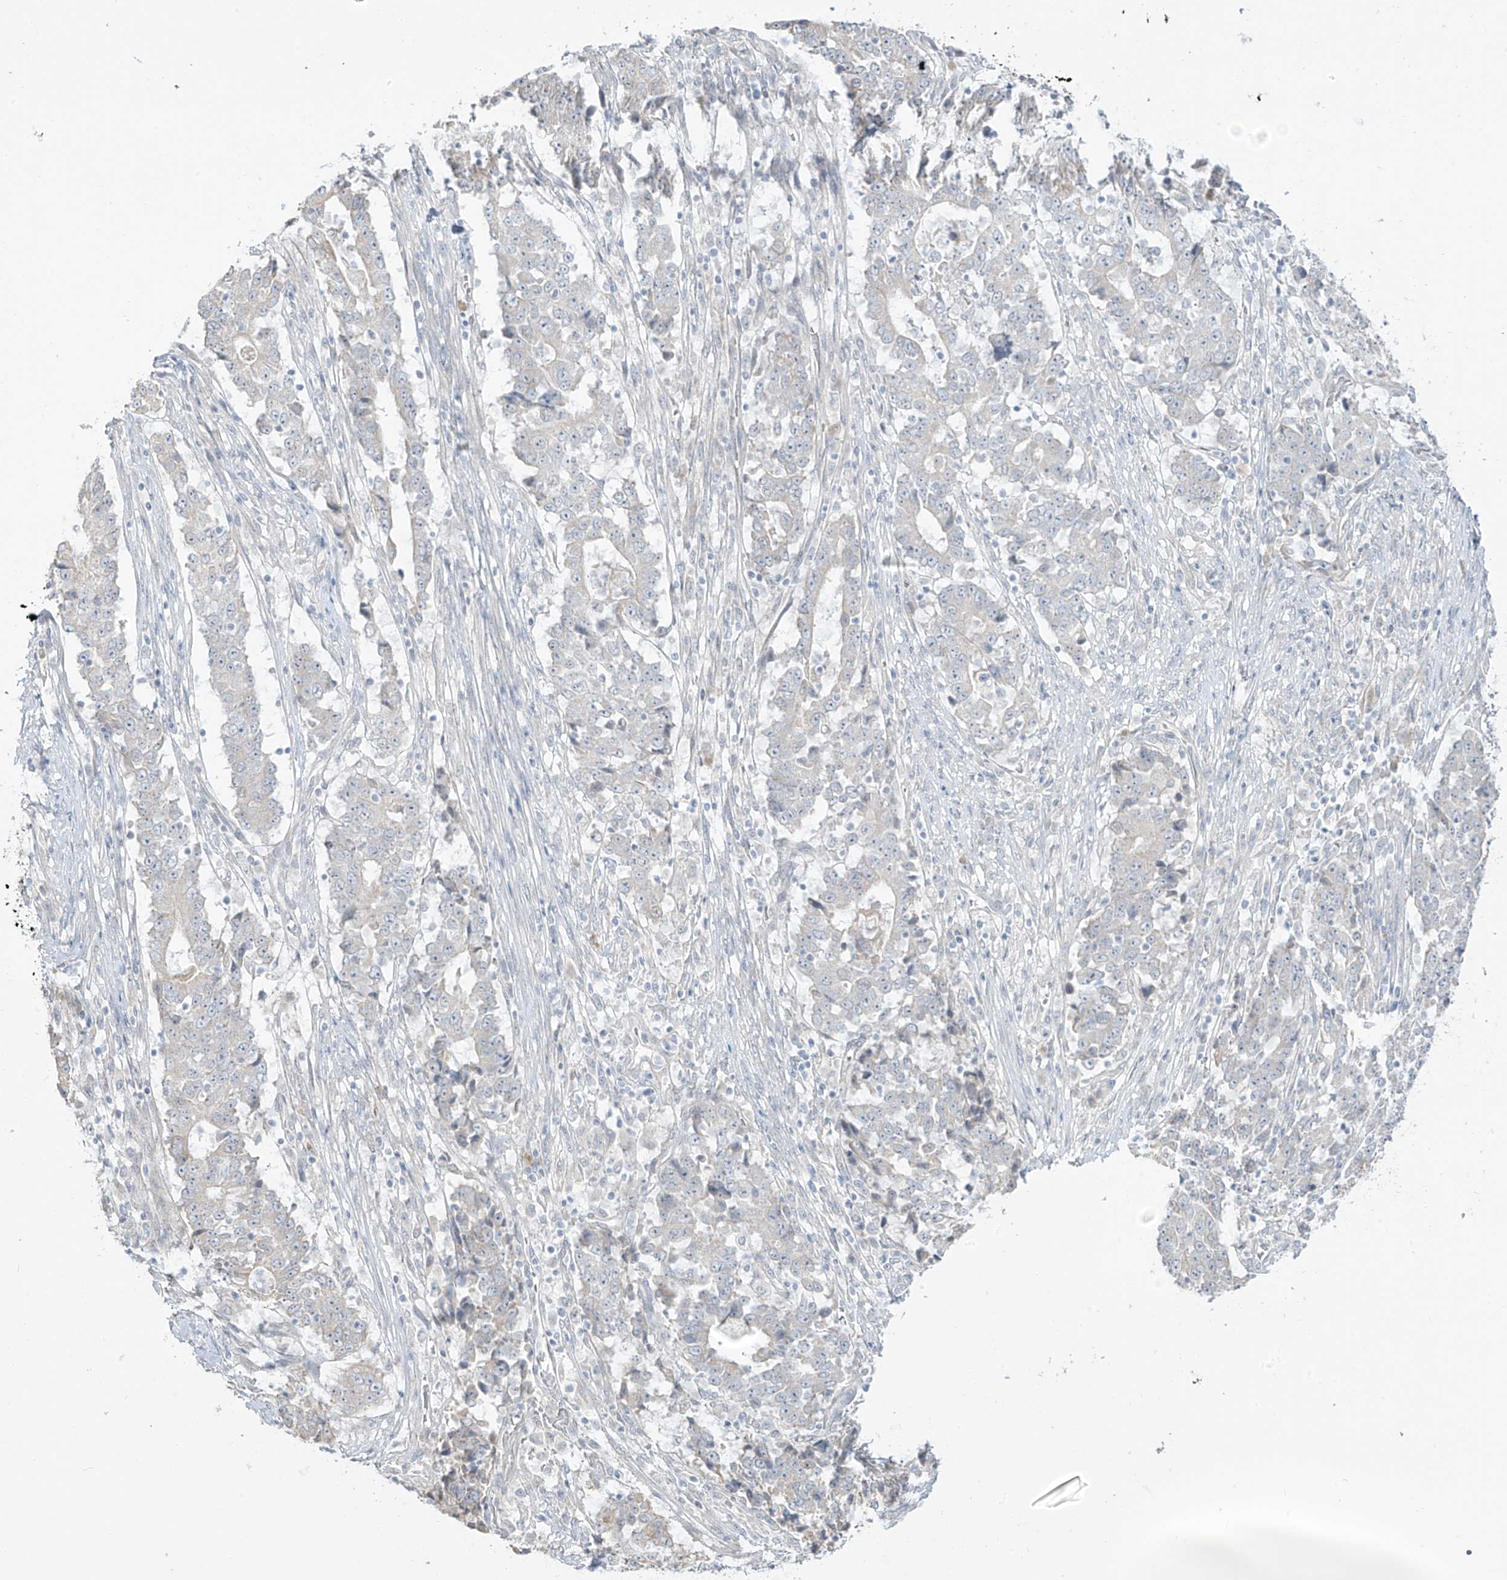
{"staining": {"intensity": "negative", "quantity": "none", "location": "none"}, "tissue": "stomach cancer", "cell_type": "Tumor cells", "image_type": "cancer", "snomed": [{"axis": "morphology", "description": "Adenocarcinoma, NOS"}, {"axis": "topography", "description": "Stomach"}], "caption": "This histopathology image is of adenocarcinoma (stomach) stained with immunohistochemistry to label a protein in brown with the nuclei are counter-stained blue. There is no positivity in tumor cells.", "gene": "DCDC2", "patient": {"sex": "male", "age": 59}}